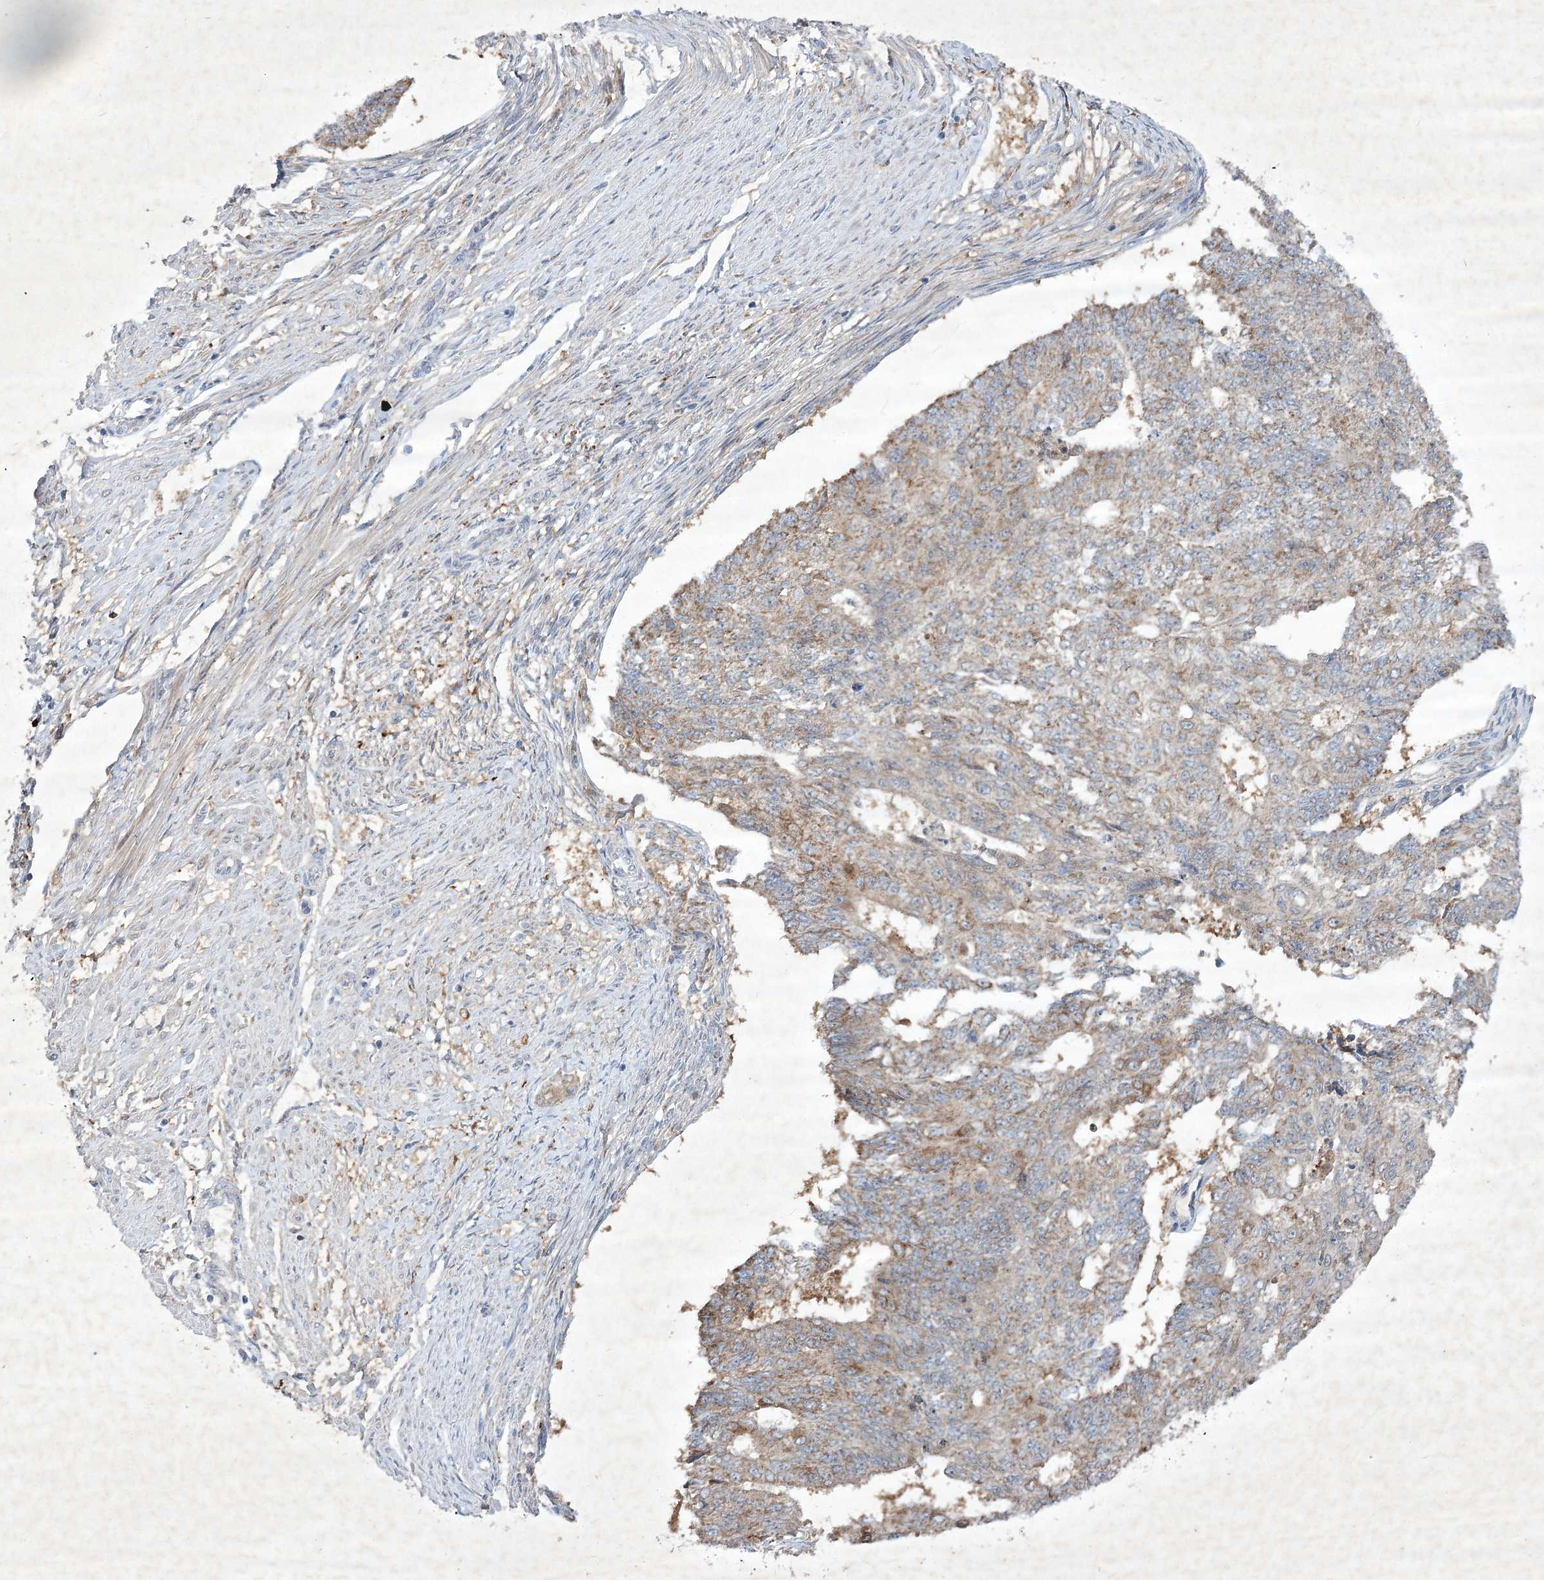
{"staining": {"intensity": "moderate", "quantity": "<25%", "location": "cytoplasmic/membranous"}, "tissue": "endometrial cancer", "cell_type": "Tumor cells", "image_type": "cancer", "snomed": [{"axis": "morphology", "description": "Adenocarcinoma, NOS"}, {"axis": "topography", "description": "Endometrium"}], "caption": "Brown immunohistochemical staining in endometrial adenocarcinoma shows moderate cytoplasmic/membranous expression in about <25% of tumor cells.", "gene": "PYROXD2", "patient": {"sex": "female", "age": 32}}